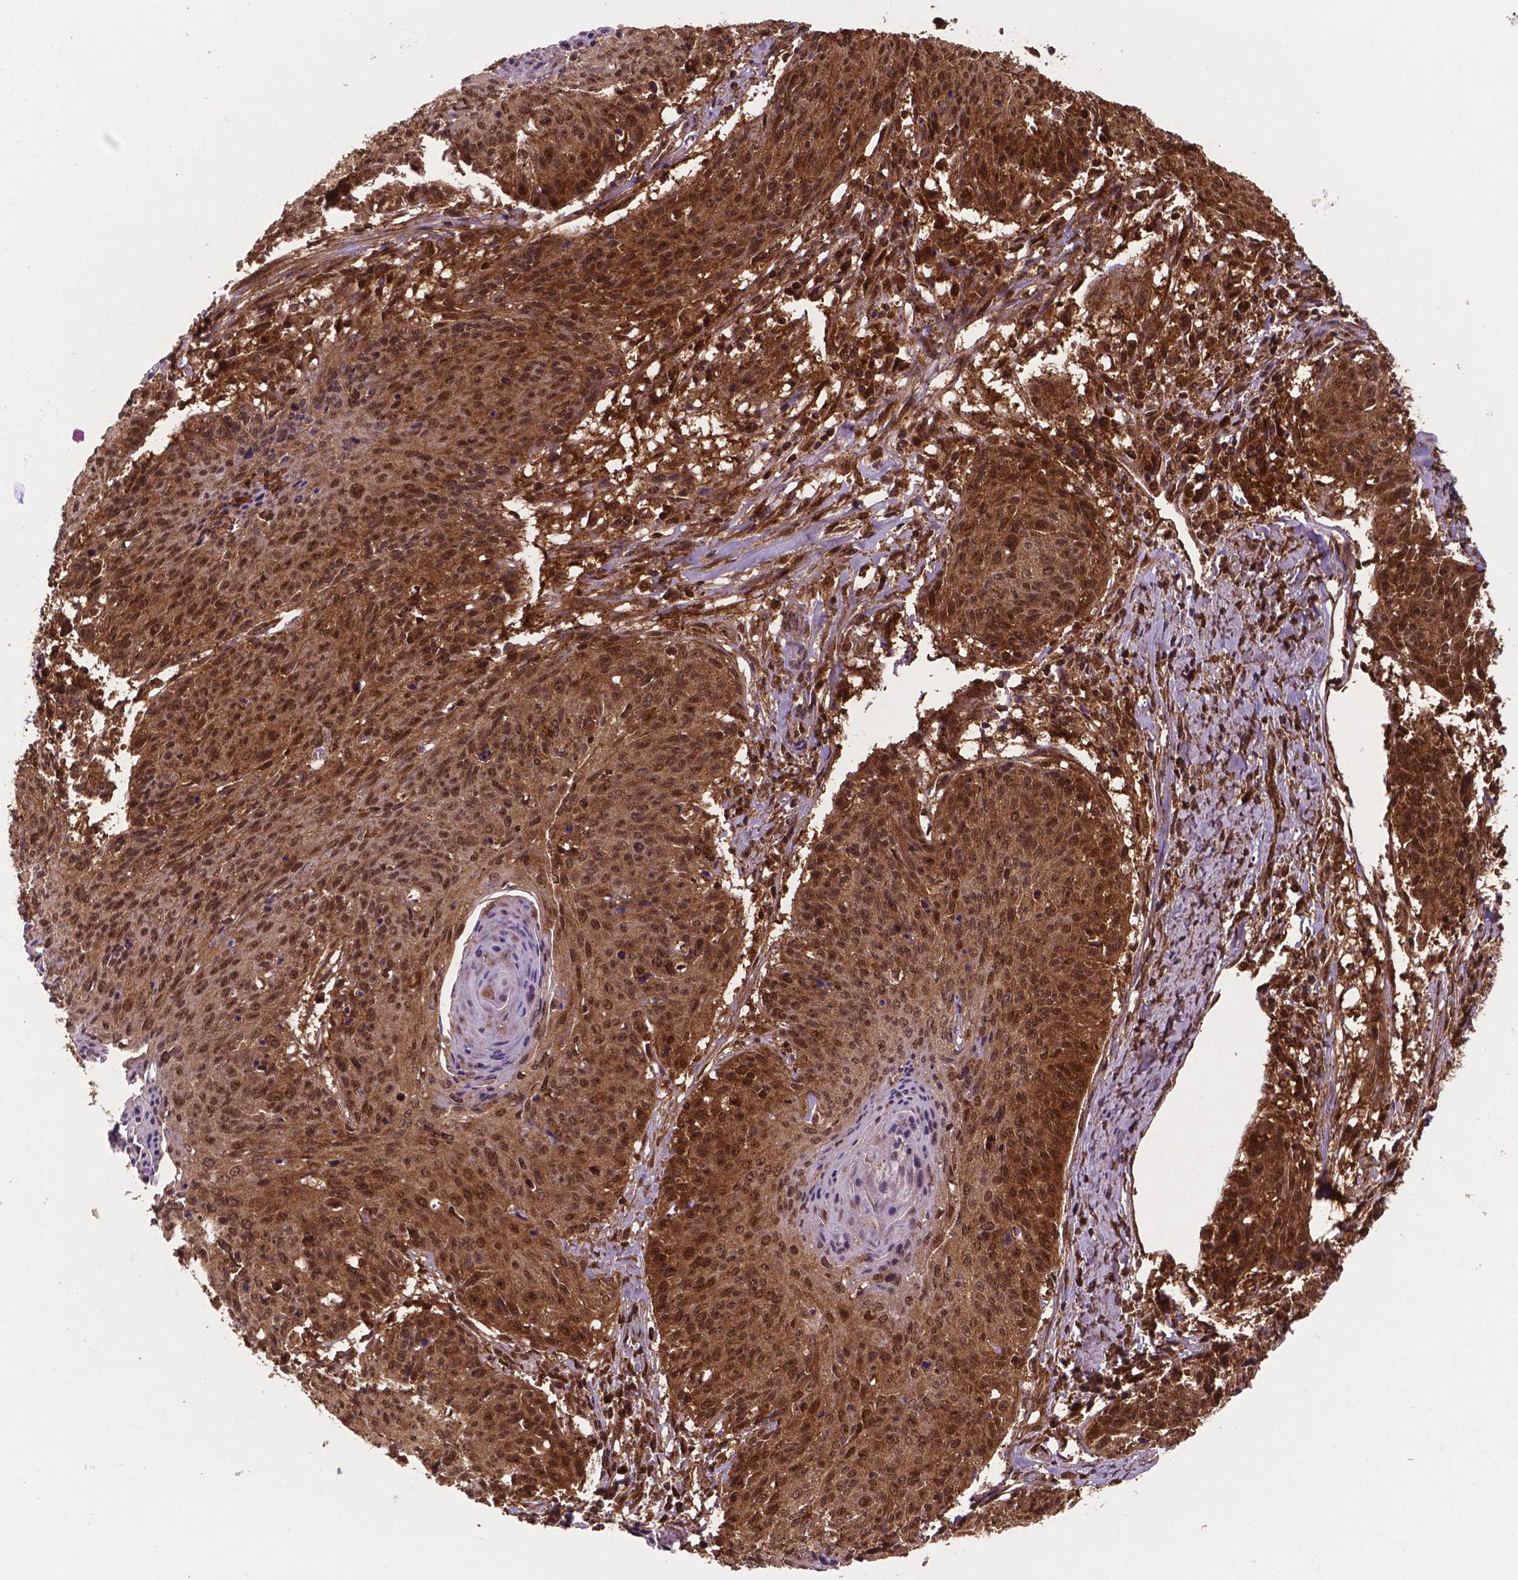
{"staining": {"intensity": "strong", "quantity": ">75%", "location": "cytoplasmic/membranous,nuclear"}, "tissue": "cervical cancer", "cell_type": "Tumor cells", "image_type": "cancer", "snomed": [{"axis": "morphology", "description": "Squamous cell carcinoma, NOS"}, {"axis": "topography", "description": "Cervix"}], "caption": "Cervical squamous cell carcinoma stained with DAB immunohistochemistry reveals high levels of strong cytoplasmic/membranous and nuclear positivity in about >75% of tumor cells. The staining was performed using DAB (3,3'-diaminobenzidine), with brown indicating positive protein expression. Nuclei are stained blue with hematoxylin.", "gene": "UBE2L6", "patient": {"sex": "female", "age": 45}}